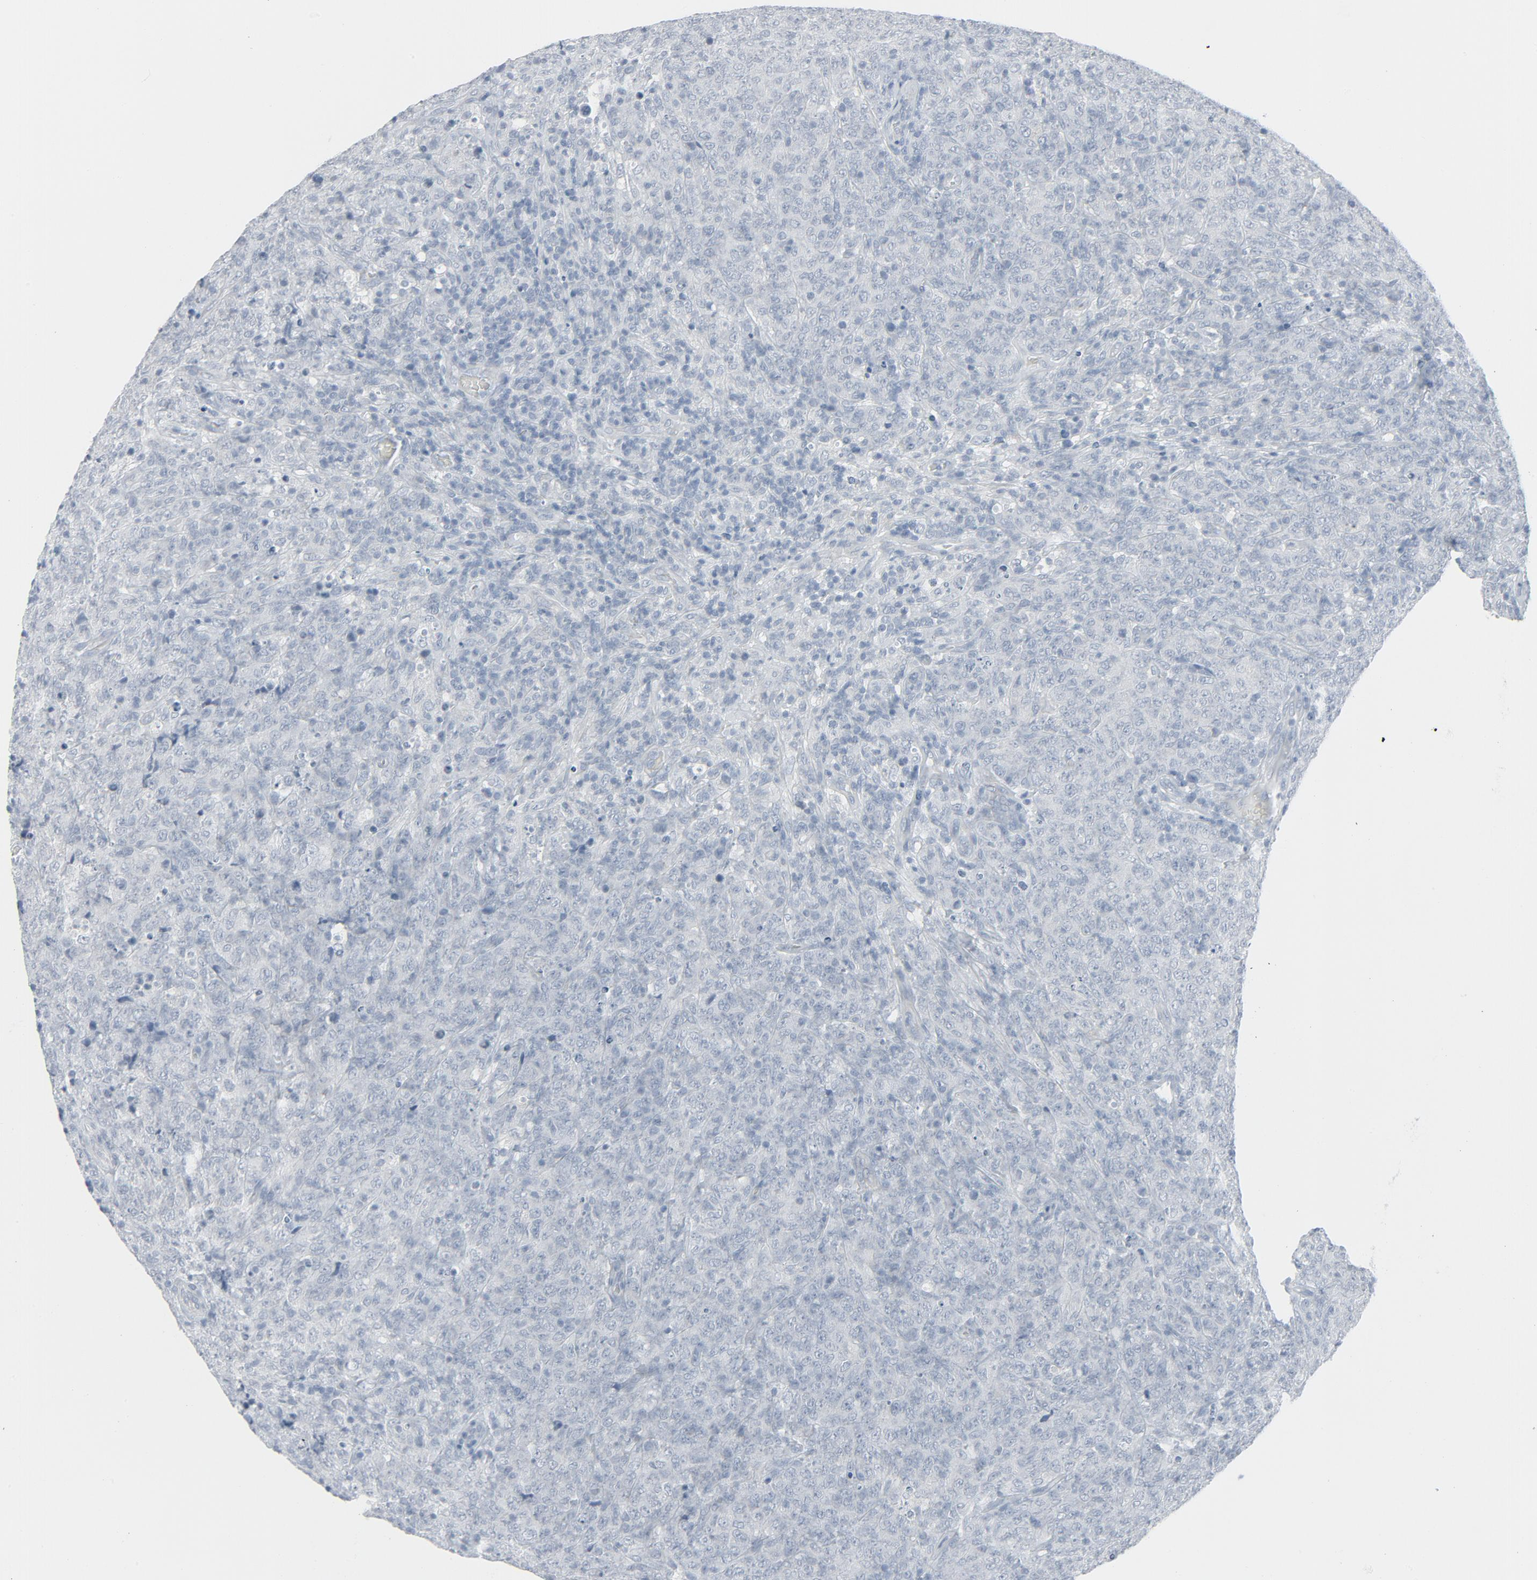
{"staining": {"intensity": "negative", "quantity": "none", "location": "none"}, "tissue": "lymphoma", "cell_type": "Tumor cells", "image_type": "cancer", "snomed": [{"axis": "morphology", "description": "Malignant lymphoma, non-Hodgkin's type, High grade"}, {"axis": "topography", "description": "Tonsil"}], "caption": "High power microscopy histopathology image of an immunohistochemistry photomicrograph of malignant lymphoma, non-Hodgkin's type (high-grade), revealing no significant expression in tumor cells.", "gene": "FGFR3", "patient": {"sex": "female", "age": 36}}